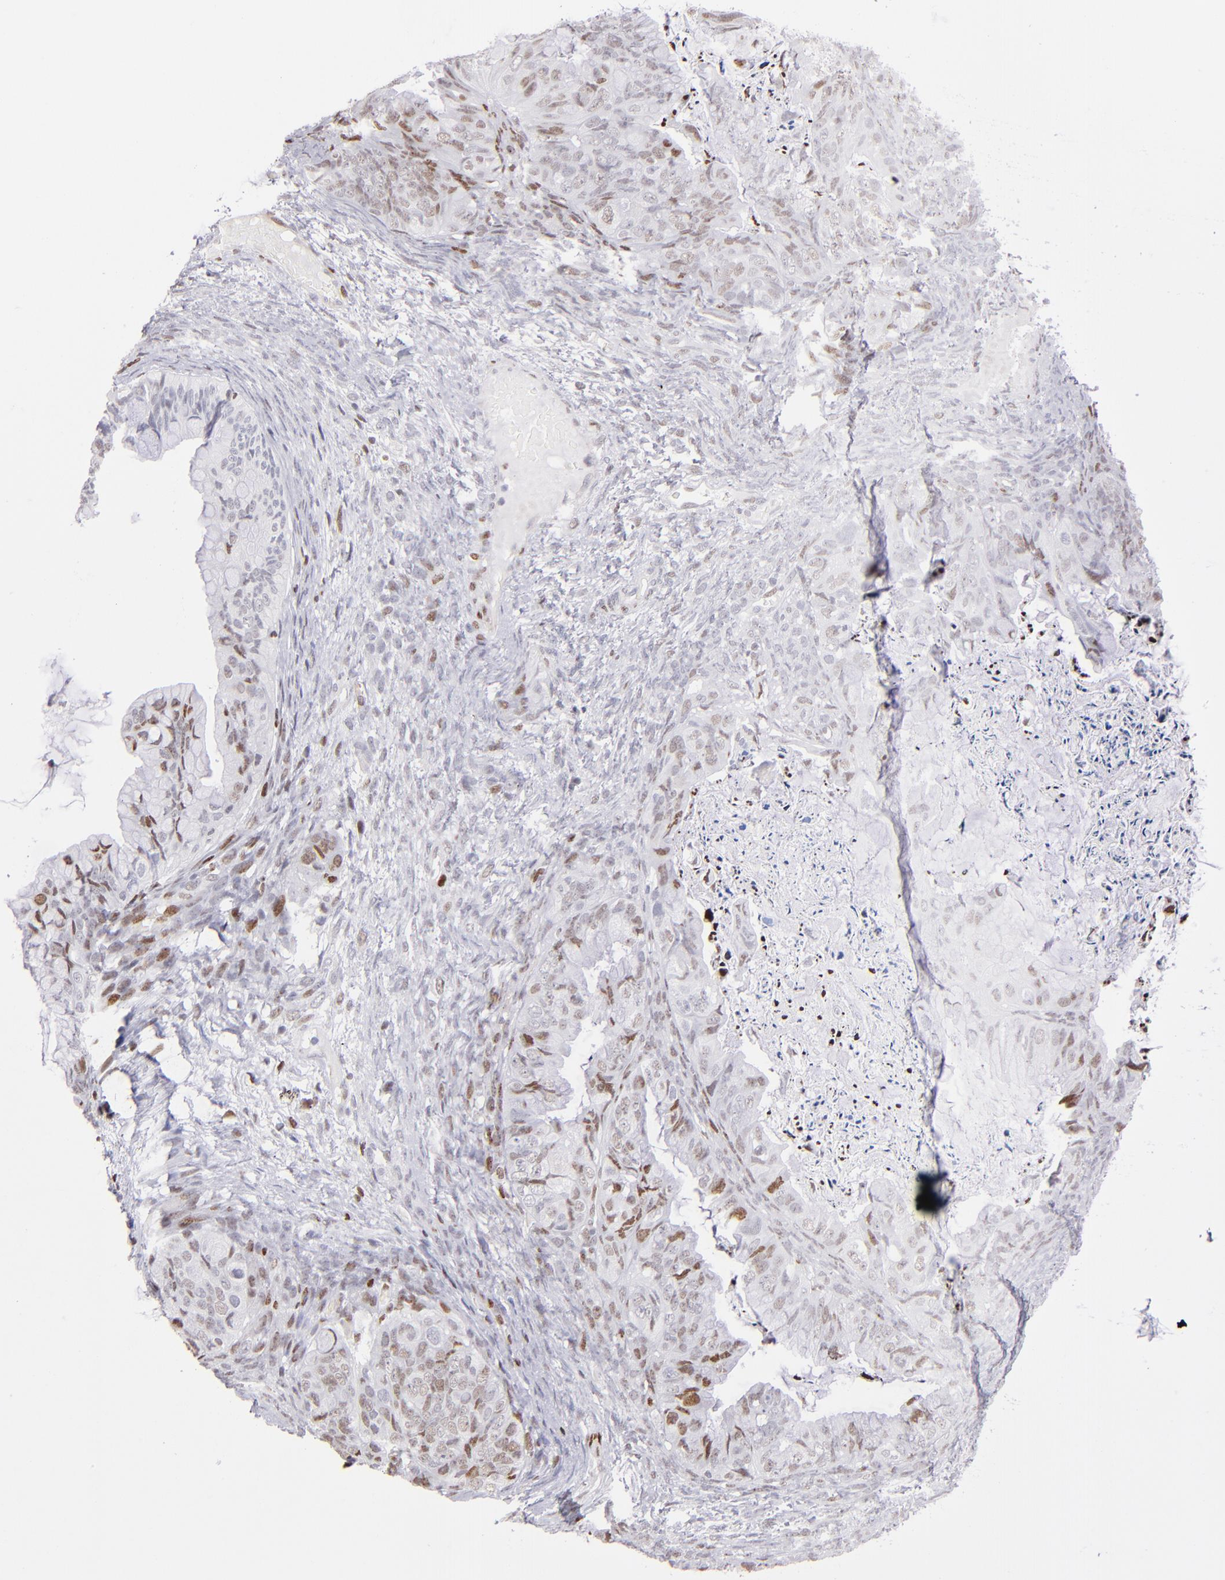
{"staining": {"intensity": "moderate", "quantity": "25%-75%", "location": "nuclear"}, "tissue": "ovarian cancer", "cell_type": "Tumor cells", "image_type": "cancer", "snomed": [{"axis": "morphology", "description": "Cystadenocarcinoma, mucinous, NOS"}, {"axis": "topography", "description": "Ovary"}], "caption": "A high-resolution image shows immunohistochemistry (IHC) staining of ovarian cancer (mucinous cystadenocarcinoma), which exhibits moderate nuclear expression in about 25%-75% of tumor cells. The staining was performed using DAB (3,3'-diaminobenzidine) to visualize the protein expression in brown, while the nuclei were stained in blue with hematoxylin (Magnification: 20x).", "gene": "POLA1", "patient": {"sex": "female", "age": 36}}